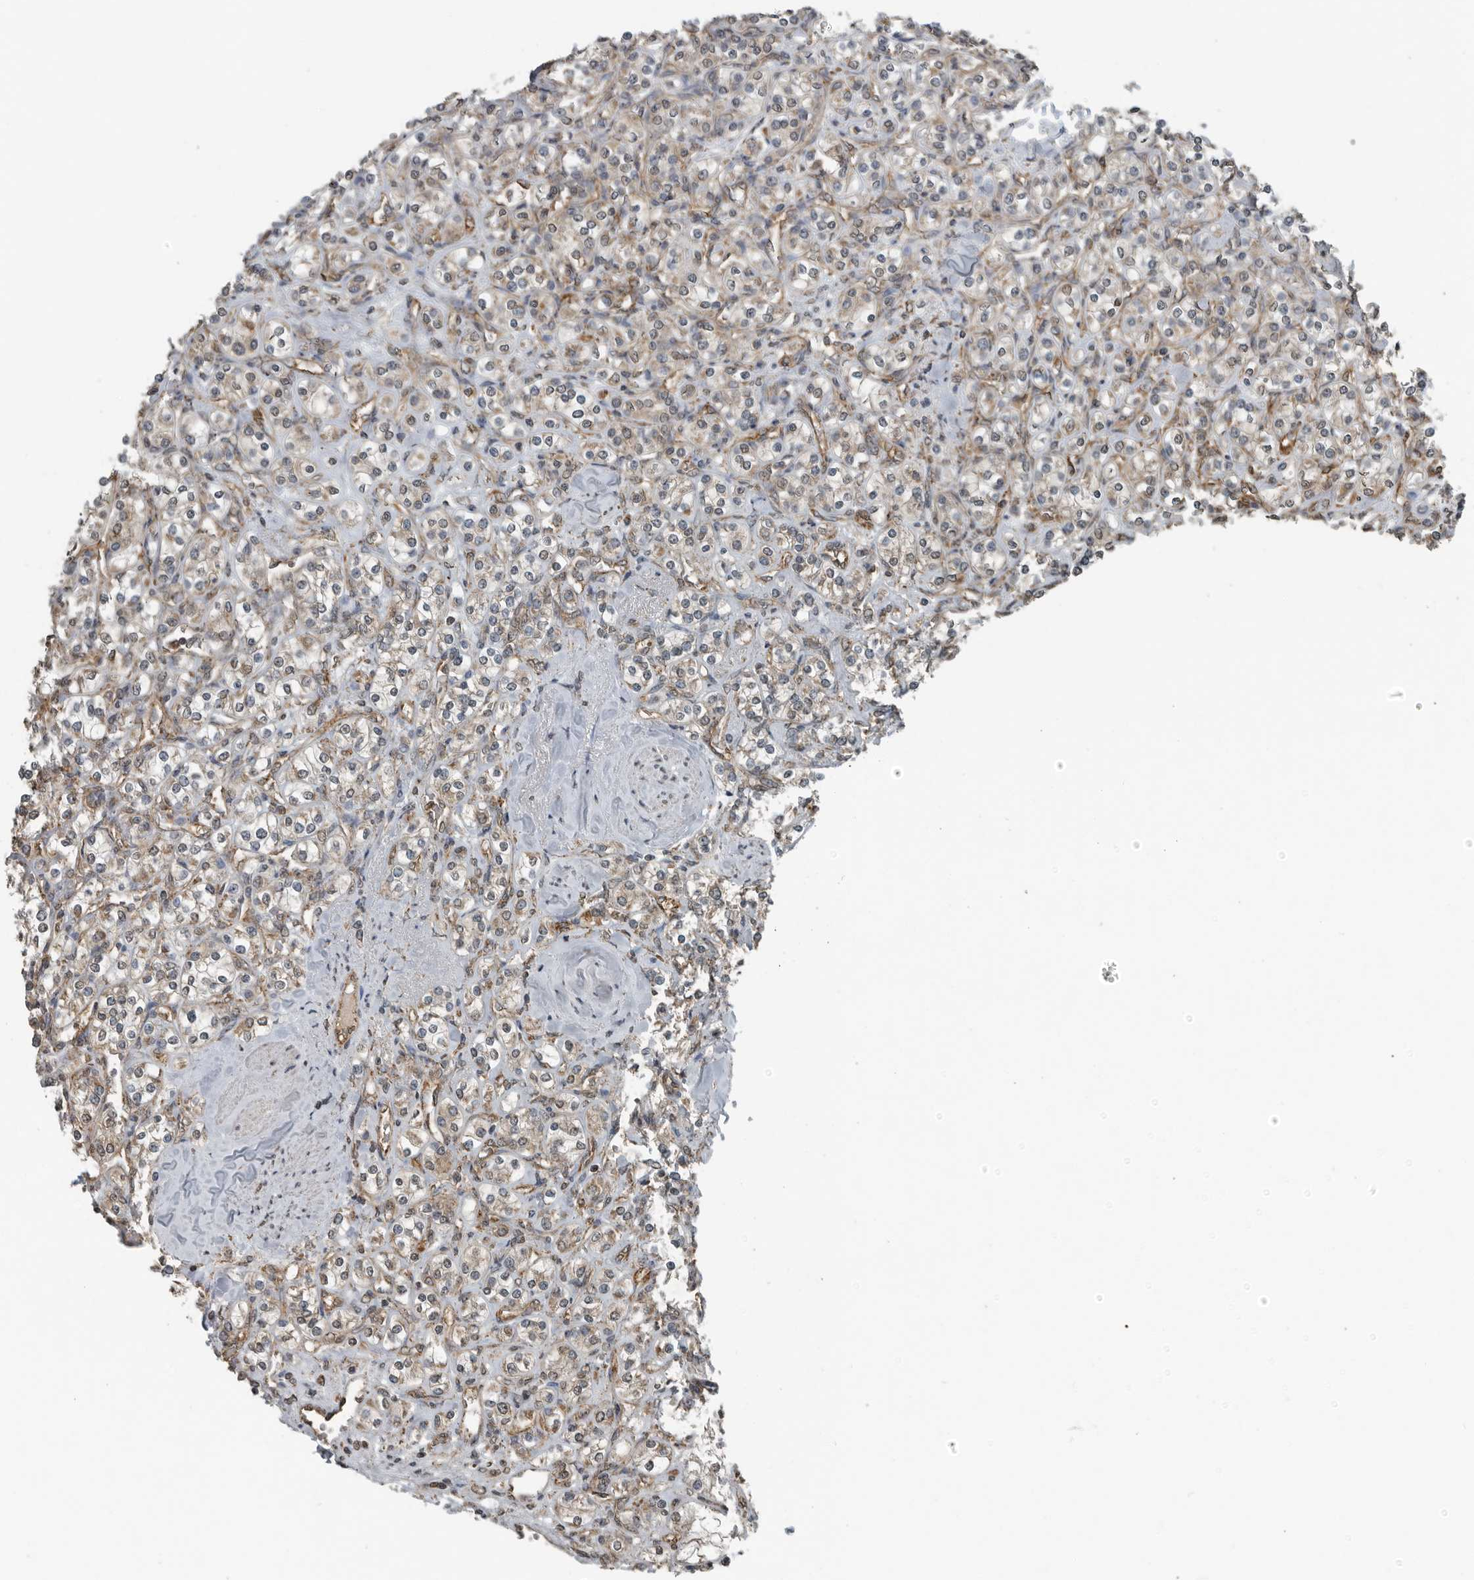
{"staining": {"intensity": "weak", "quantity": ">75%", "location": "cytoplasmic/membranous"}, "tissue": "renal cancer", "cell_type": "Tumor cells", "image_type": "cancer", "snomed": [{"axis": "morphology", "description": "Adenocarcinoma, NOS"}, {"axis": "topography", "description": "Kidney"}], "caption": "A high-resolution histopathology image shows immunohistochemistry staining of renal cancer (adenocarcinoma), which displays weak cytoplasmic/membranous staining in about >75% of tumor cells. The protein of interest is stained brown, and the nuclei are stained in blue (DAB IHC with brightfield microscopy, high magnification).", "gene": "AFAP1", "patient": {"sex": "male", "age": 77}}